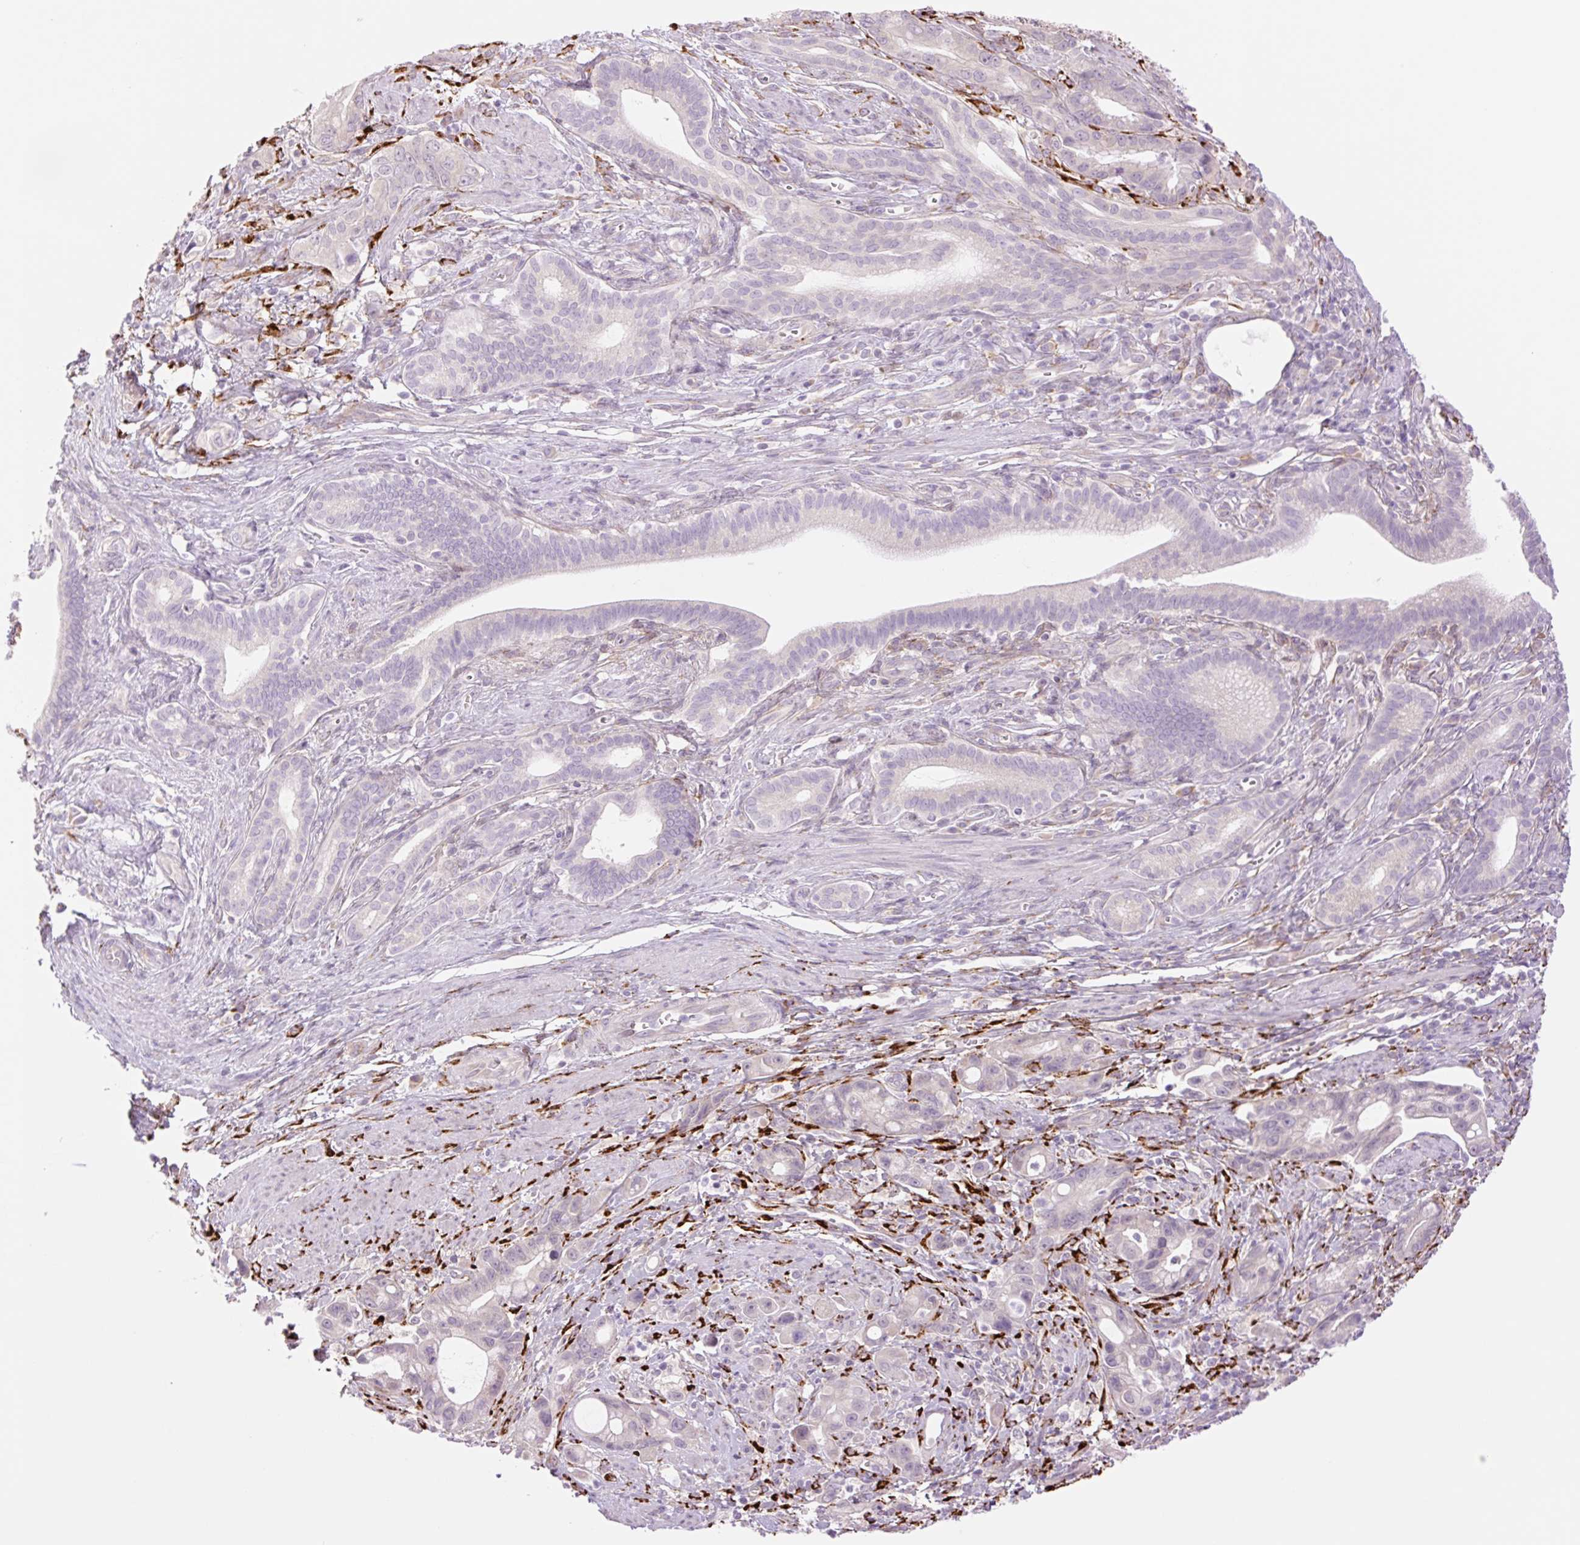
{"staining": {"intensity": "negative", "quantity": "none", "location": "none"}, "tissue": "pancreatic cancer", "cell_type": "Tumor cells", "image_type": "cancer", "snomed": [{"axis": "morphology", "description": "Adenocarcinoma, NOS"}, {"axis": "topography", "description": "Pancreas"}], "caption": "Tumor cells are negative for brown protein staining in pancreatic adenocarcinoma.", "gene": "COL5A1", "patient": {"sex": "male", "age": 68}}